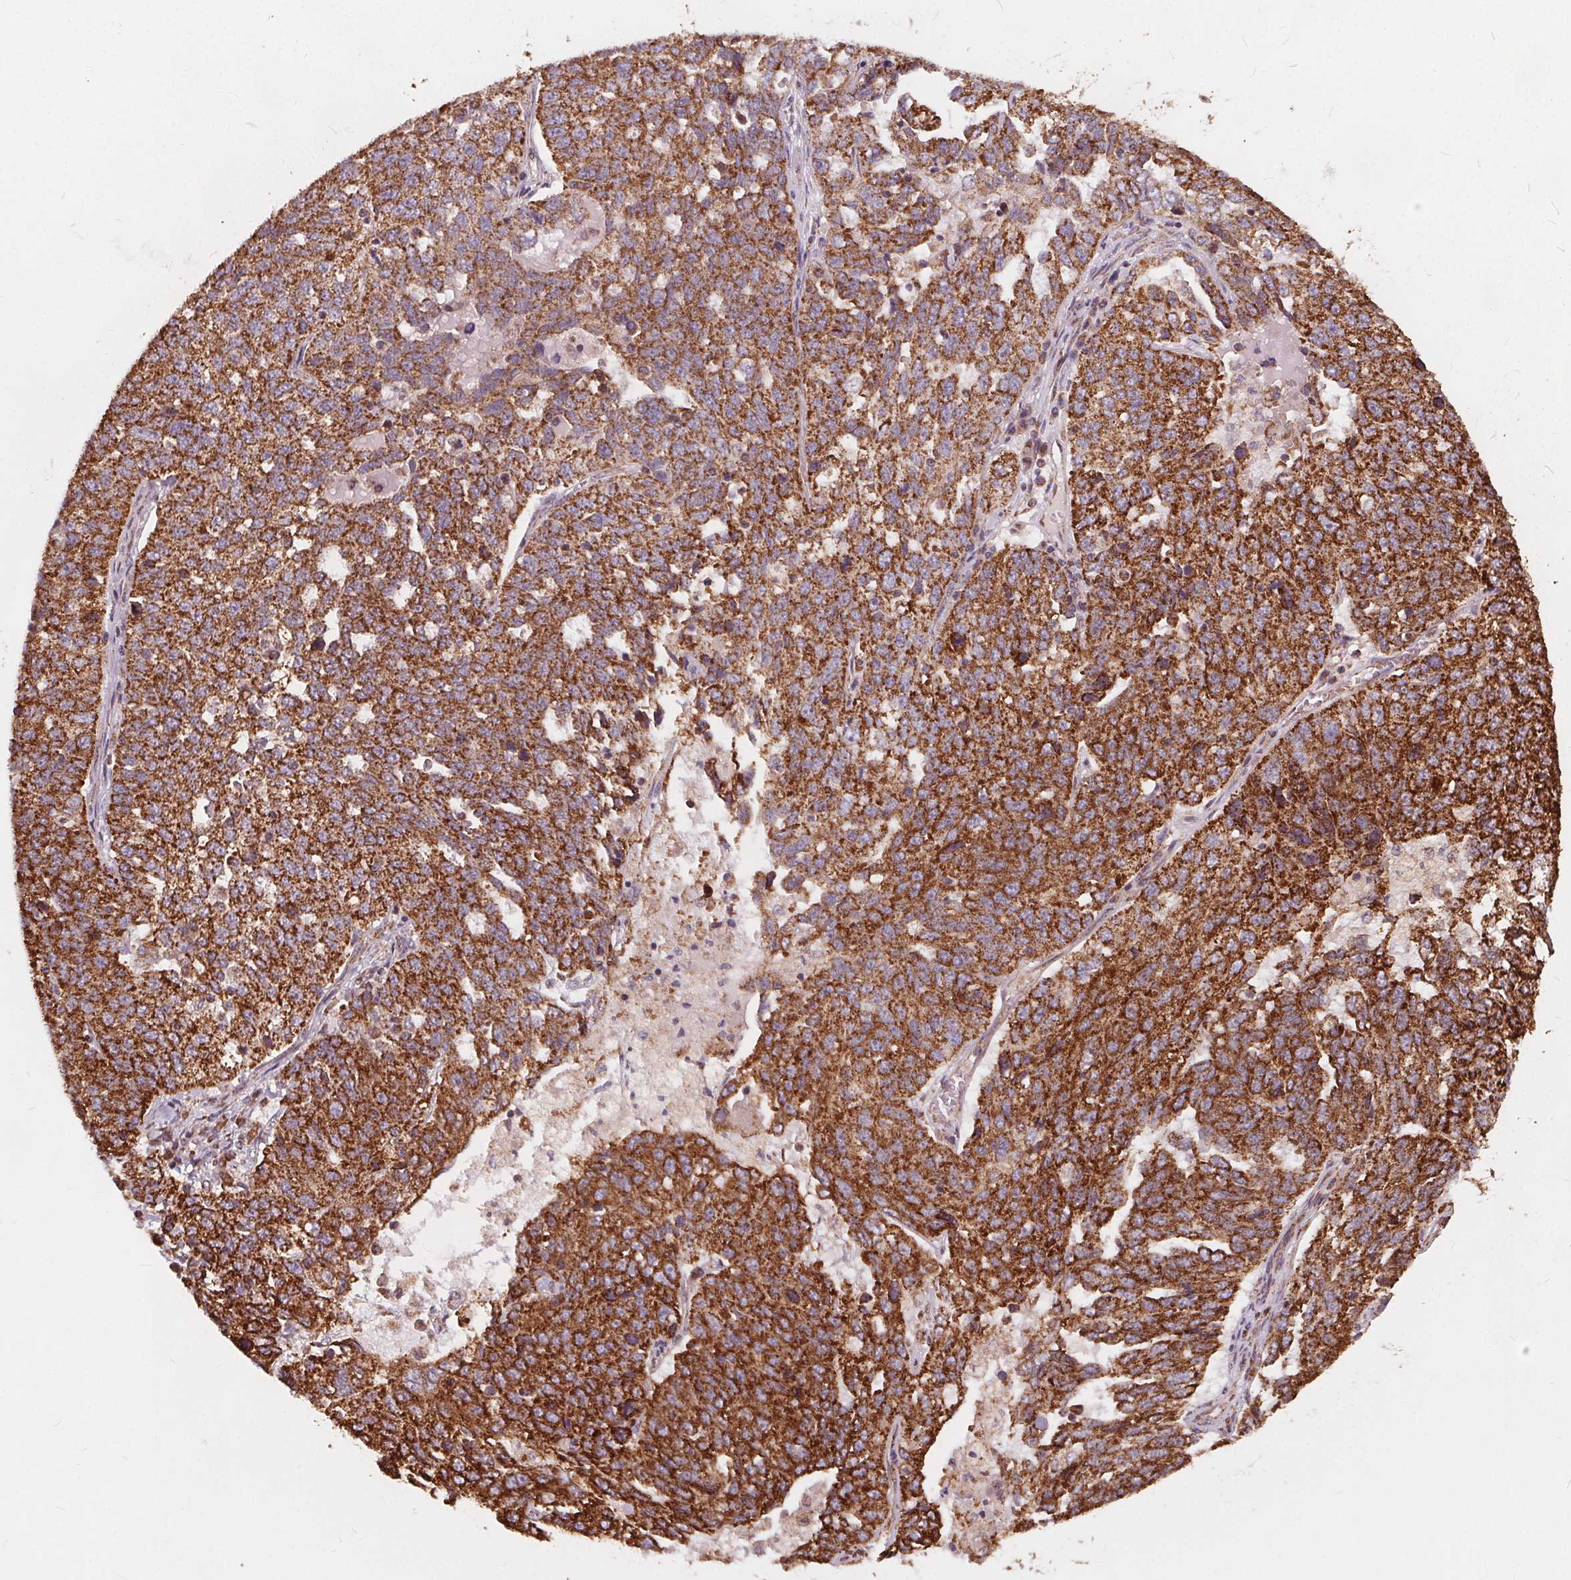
{"staining": {"intensity": "strong", "quantity": ">75%", "location": "cytoplasmic/membranous"}, "tissue": "ovarian cancer", "cell_type": "Tumor cells", "image_type": "cancer", "snomed": [{"axis": "morphology", "description": "Cystadenocarcinoma, serous, NOS"}, {"axis": "topography", "description": "Ovary"}], "caption": "DAB immunohistochemical staining of human ovarian cancer (serous cystadenocarcinoma) demonstrates strong cytoplasmic/membranous protein staining in approximately >75% of tumor cells.", "gene": "PLSCR3", "patient": {"sex": "female", "age": 71}}